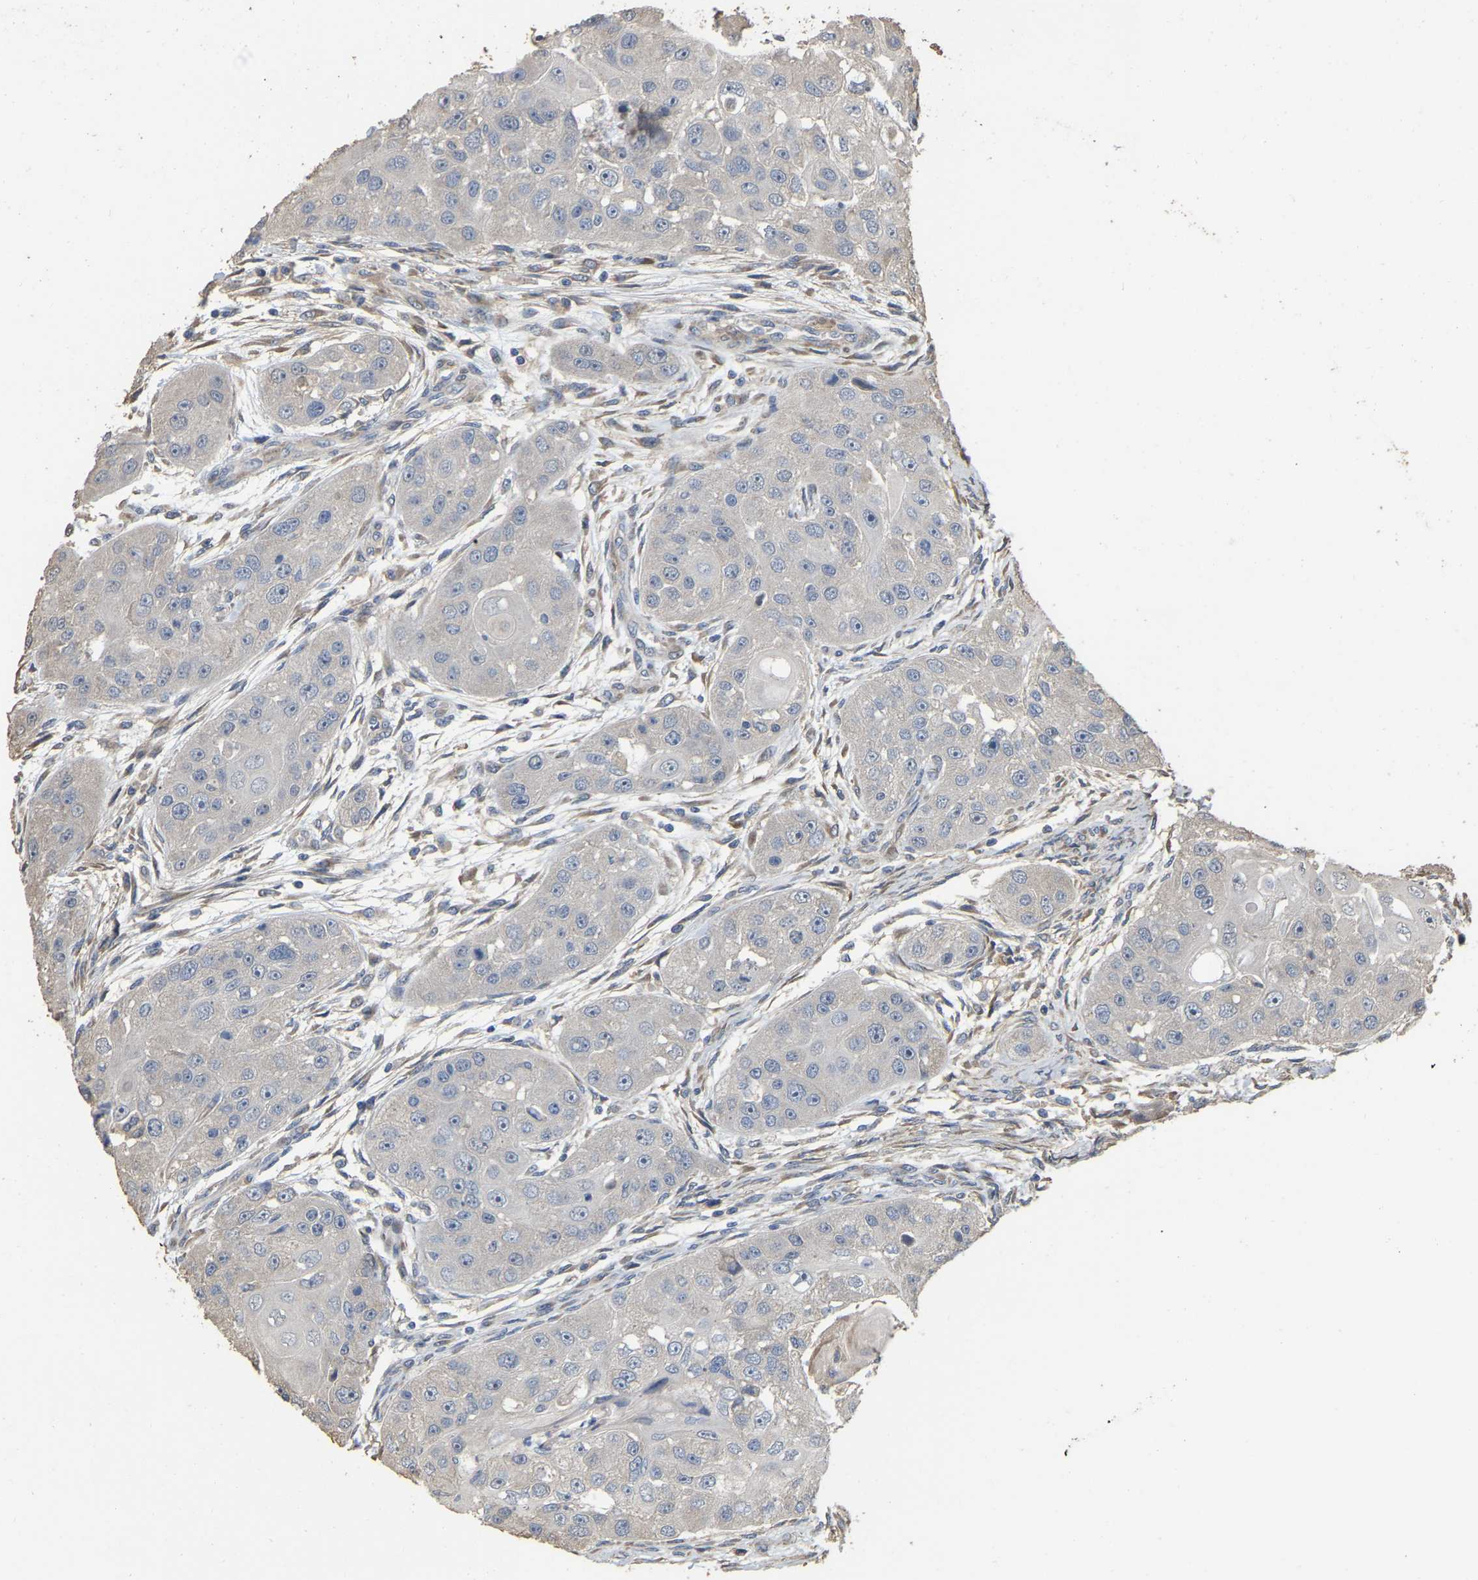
{"staining": {"intensity": "negative", "quantity": "none", "location": "none"}, "tissue": "head and neck cancer", "cell_type": "Tumor cells", "image_type": "cancer", "snomed": [{"axis": "morphology", "description": "Normal tissue, NOS"}, {"axis": "morphology", "description": "Squamous cell carcinoma, NOS"}, {"axis": "topography", "description": "Skeletal muscle"}, {"axis": "topography", "description": "Head-Neck"}], "caption": "High magnification brightfield microscopy of head and neck squamous cell carcinoma stained with DAB (3,3'-diaminobenzidine) (brown) and counterstained with hematoxylin (blue): tumor cells show no significant expression.", "gene": "NCS1", "patient": {"sex": "male", "age": 51}}